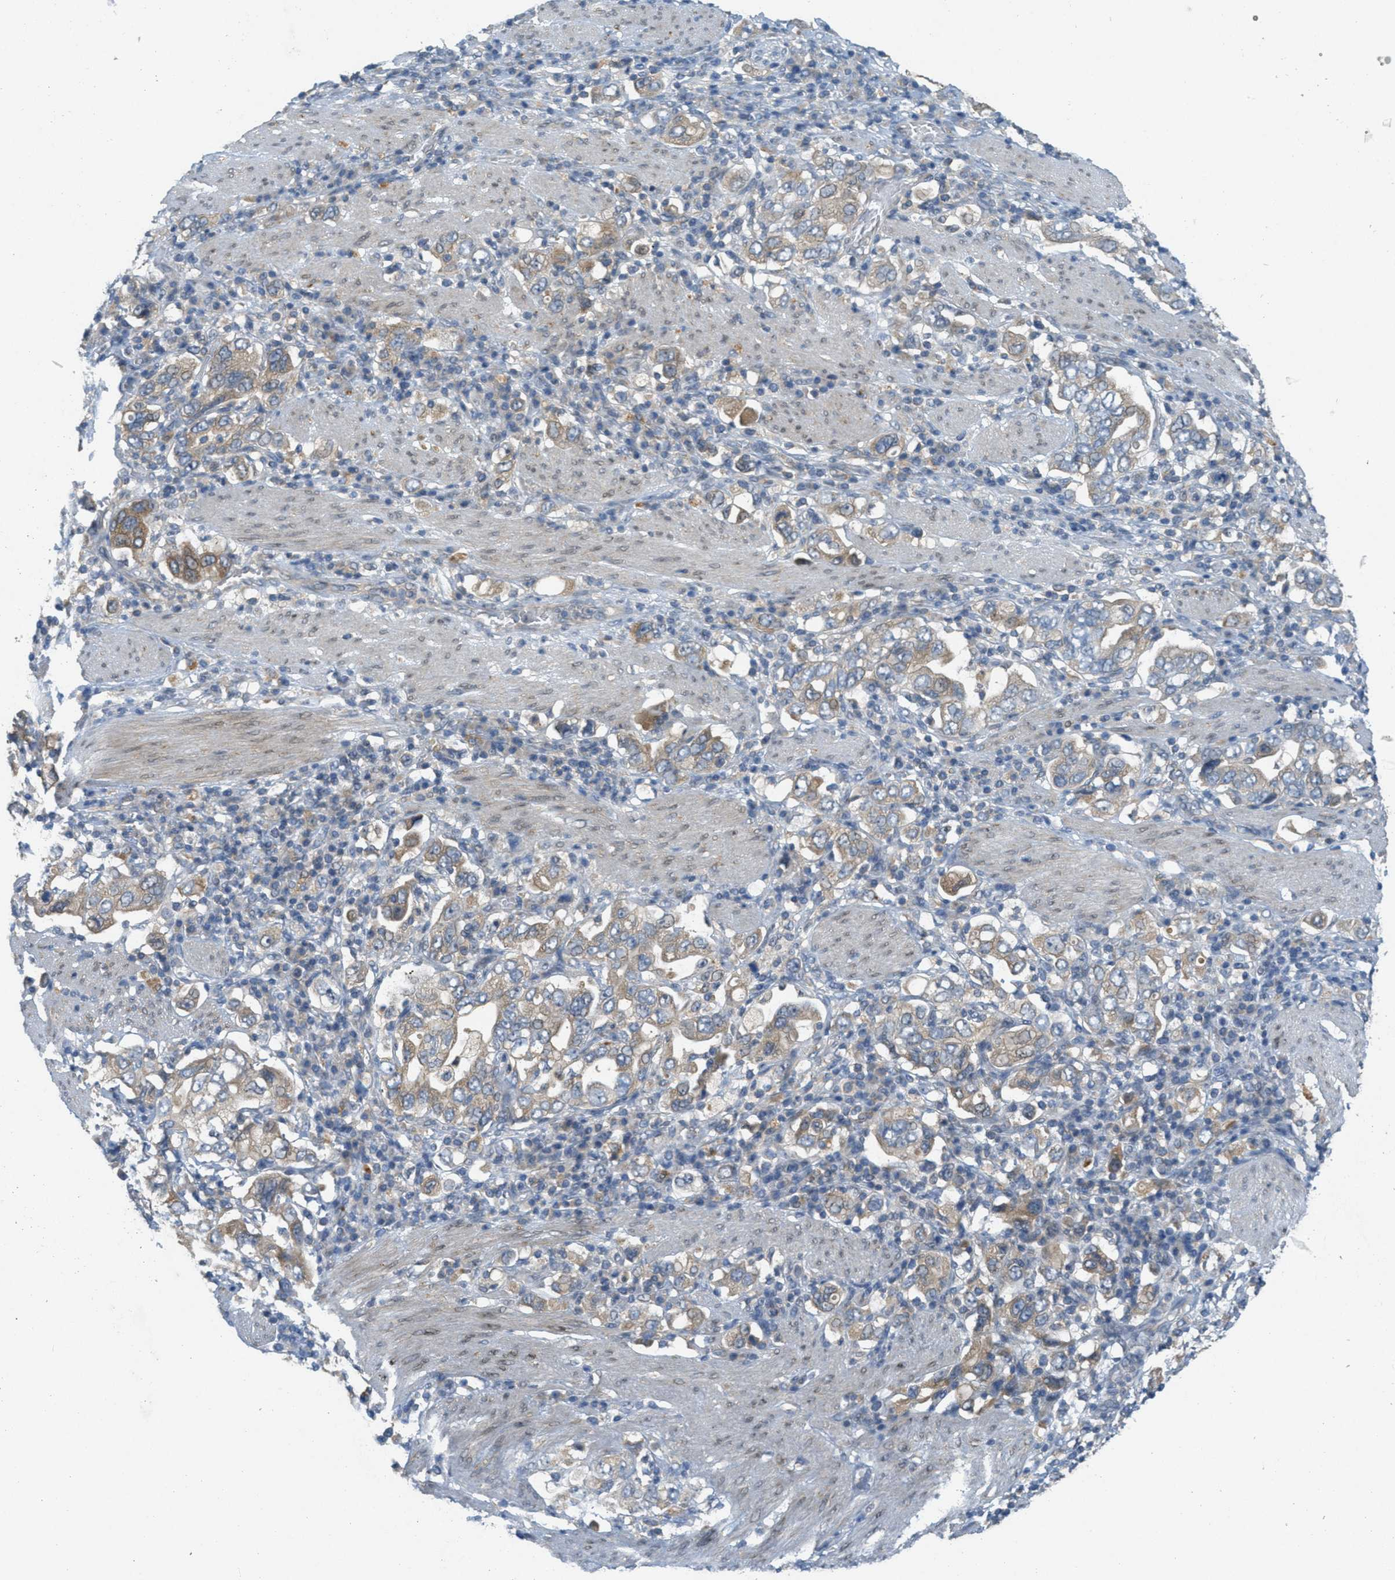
{"staining": {"intensity": "weak", "quantity": "25%-75%", "location": "cytoplasmic/membranous"}, "tissue": "stomach cancer", "cell_type": "Tumor cells", "image_type": "cancer", "snomed": [{"axis": "morphology", "description": "Adenocarcinoma, NOS"}, {"axis": "topography", "description": "Stomach, upper"}], "caption": "High-power microscopy captured an immunohistochemistry (IHC) micrograph of stomach adenocarcinoma, revealing weak cytoplasmic/membranous positivity in approximately 25%-75% of tumor cells.", "gene": "SIGMAR1", "patient": {"sex": "male", "age": 62}}